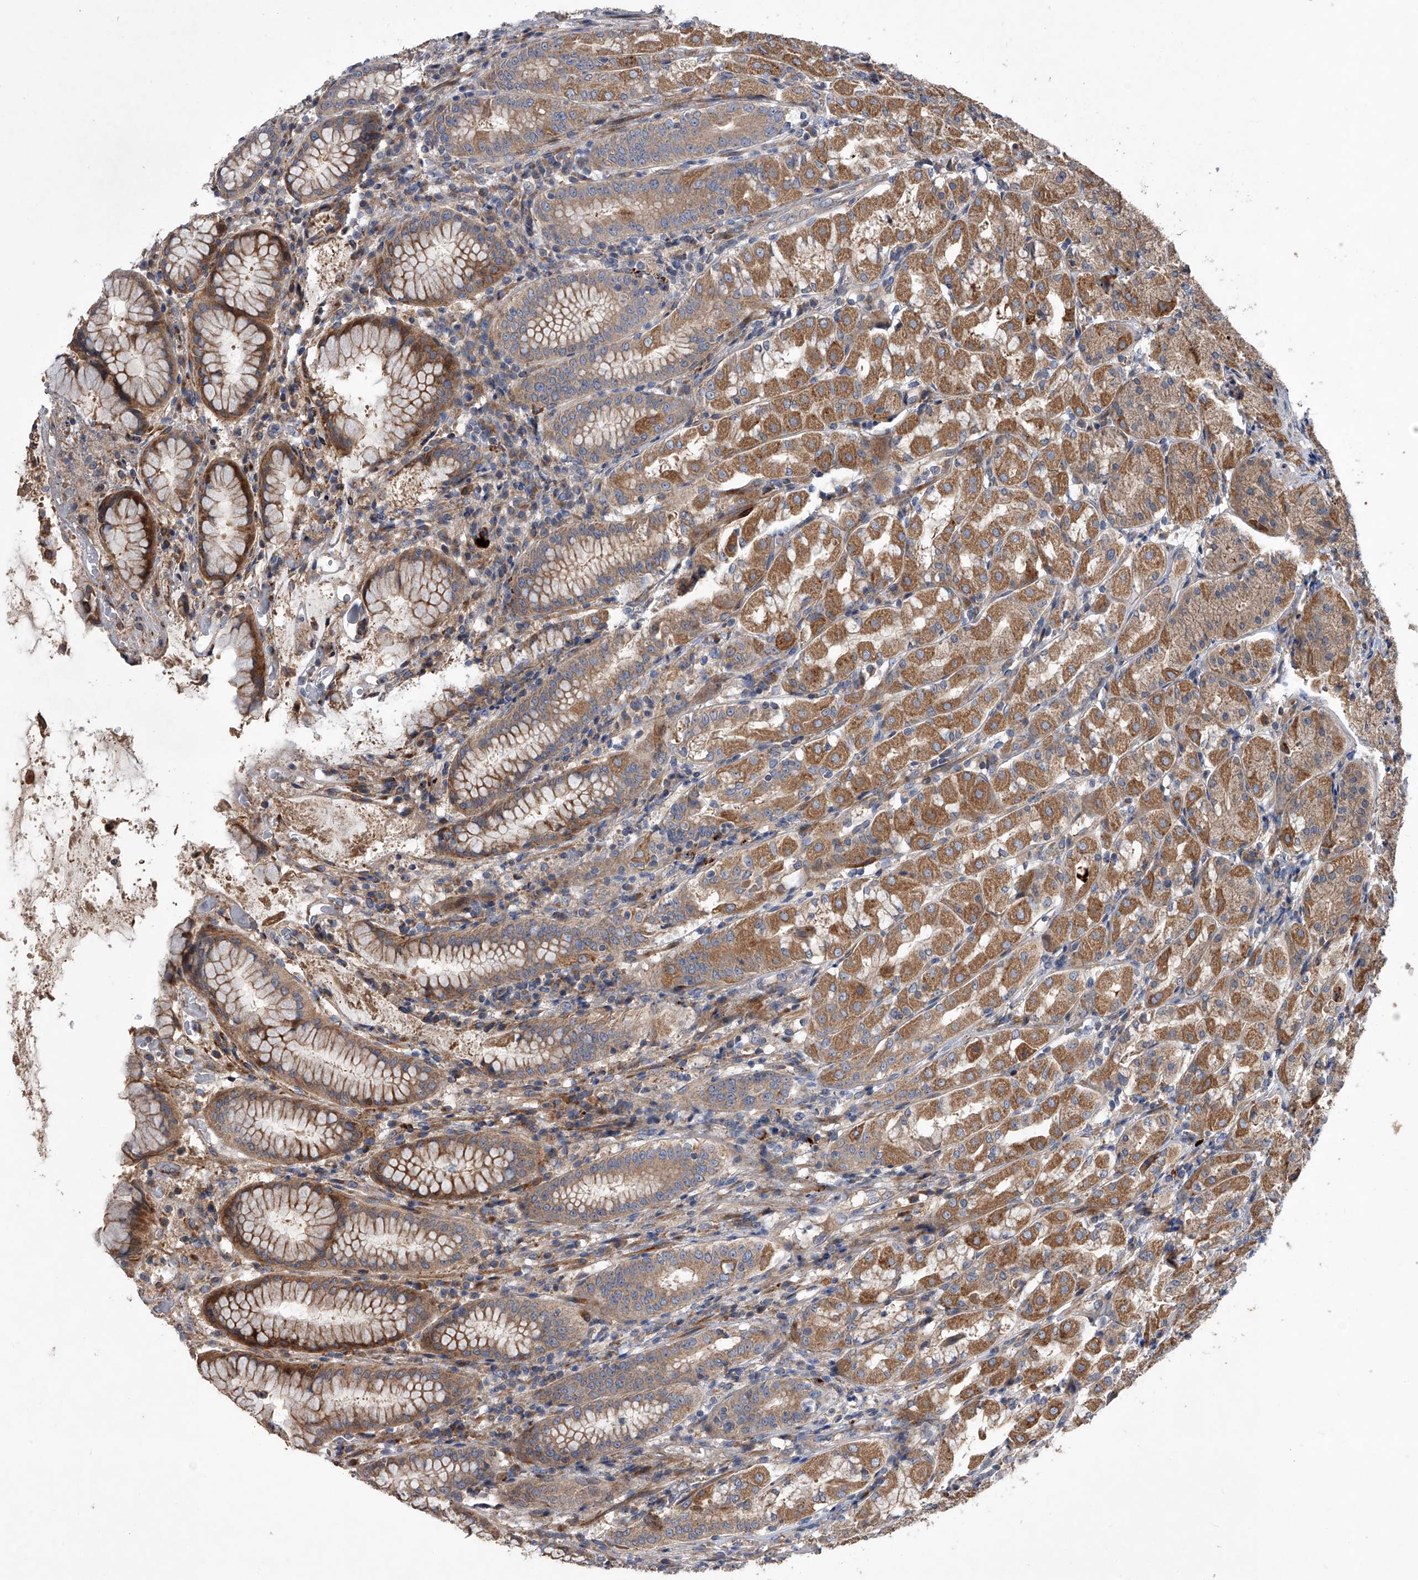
{"staining": {"intensity": "moderate", "quantity": "25%-75%", "location": "cytoplasmic/membranous"}, "tissue": "stomach", "cell_type": "Glandular cells", "image_type": "normal", "snomed": [{"axis": "morphology", "description": "Normal tissue, NOS"}, {"axis": "topography", "description": "Stomach"}, {"axis": "topography", "description": "Stomach, lower"}], "caption": "Normal stomach exhibits moderate cytoplasmic/membranous expression in approximately 25%-75% of glandular cells.", "gene": "USP47", "patient": {"sex": "female", "age": 56}}